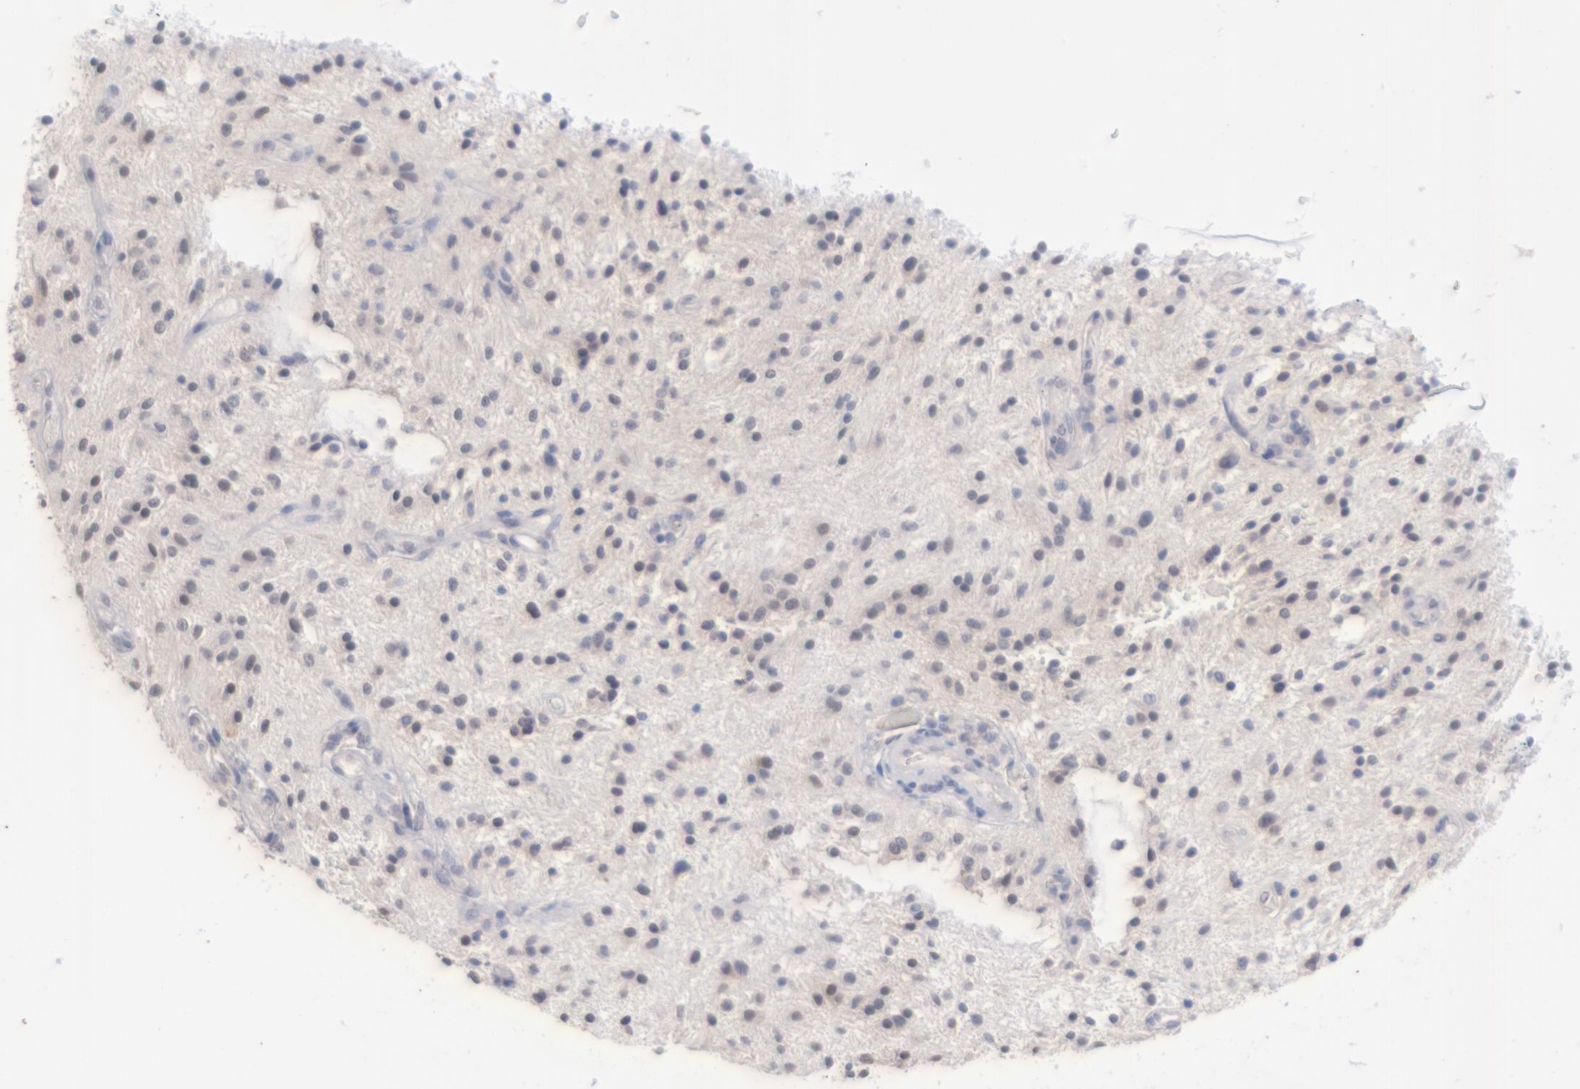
{"staining": {"intensity": "moderate", "quantity": "<25%", "location": "cytoplasmic/membranous"}, "tissue": "glioma", "cell_type": "Tumor cells", "image_type": "cancer", "snomed": [{"axis": "morphology", "description": "Glioma, malignant, NOS"}, {"axis": "topography", "description": "Cerebellum"}], "caption": "Protein expression analysis of glioma demonstrates moderate cytoplasmic/membranous staining in approximately <25% of tumor cells.", "gene": "MGAM", "patient": {"sex": "female", "age": 10}}